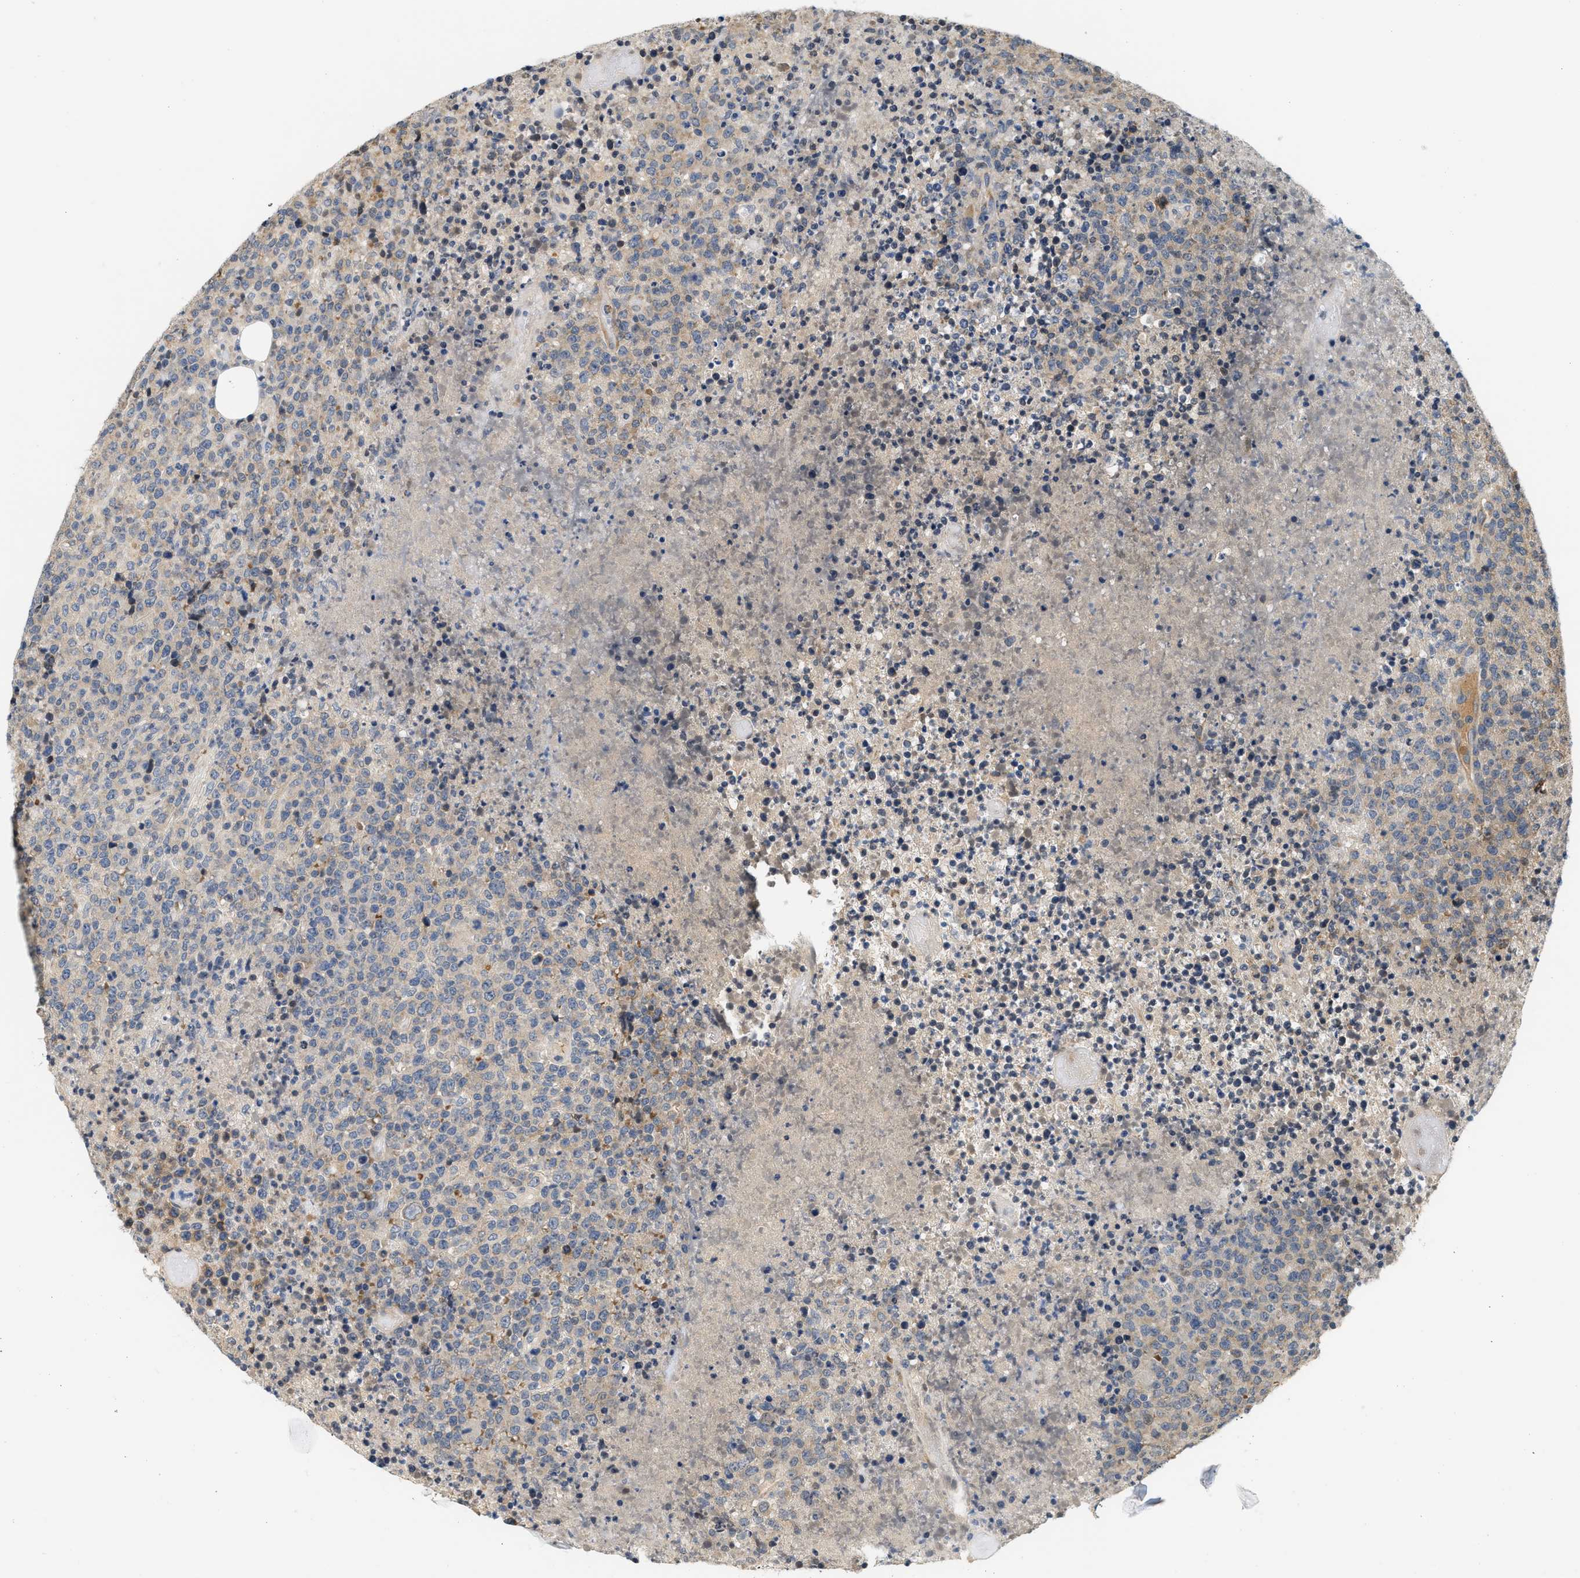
{"staining": {"intensity": "negative", "quantity": "none", "location": "none"}, "tissue": "lymphoma", "cell_type": "Tumor cells", "image_type": "cancer", "snomed": [{"axis": "morphology", "description": "Malignant lymphoma, non-Hodgkin's type, High grade"}, {"axis": "topography", "description": "Lymph node"}], "caption": "A histopathology image of human lymphoma is negative for staining in tumor cells. Nuclei are stained in blue.", "gene": "GIGYF1", "patient": {"sex": "male", "age": 13}}